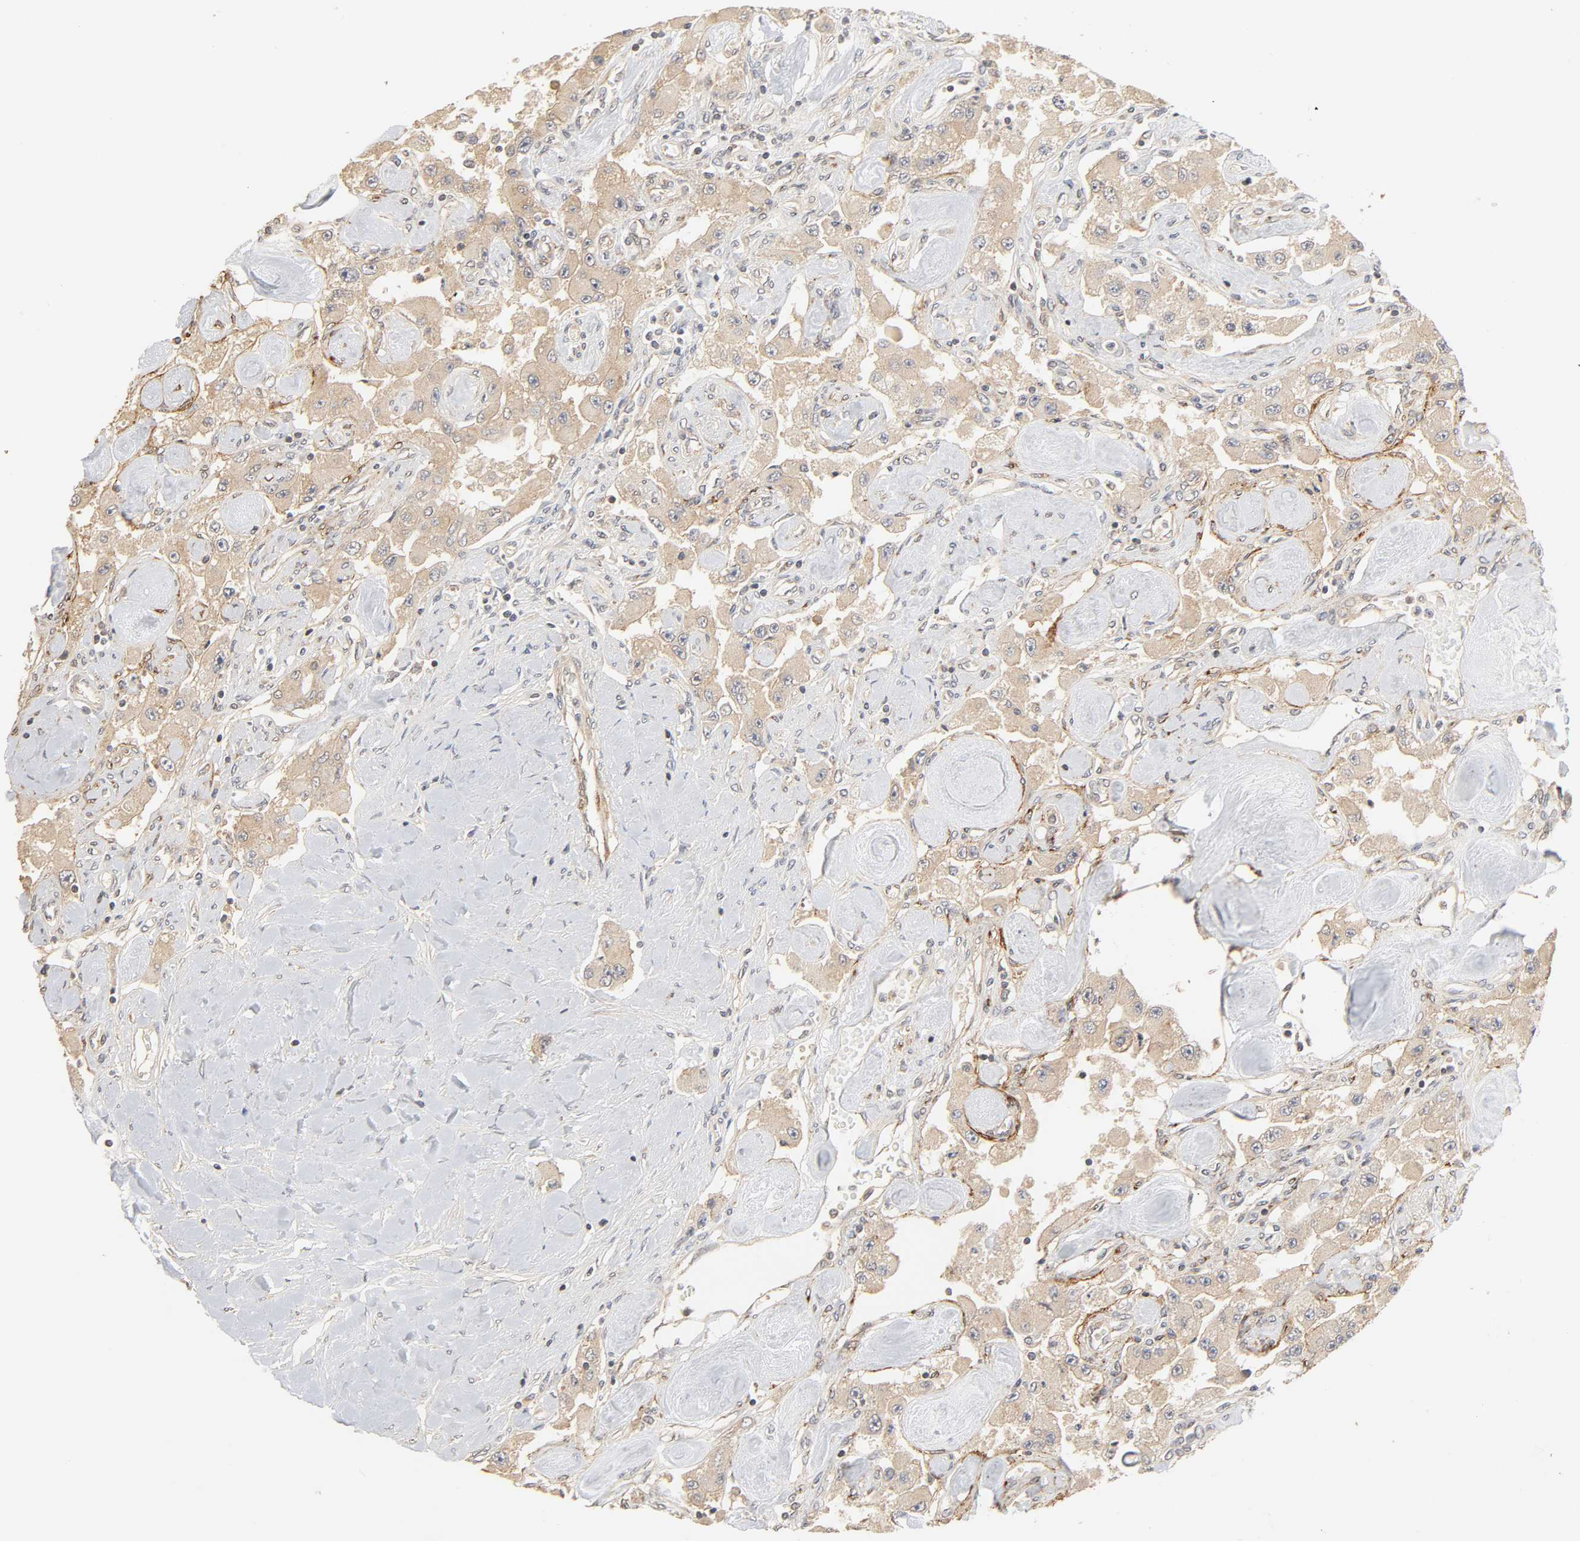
{"staining": {"intensity": "moderate", "quantity": ">75%", "location": "cytoplasmic/membranous"}, "tissue": "carcinoid", "cell_type": "Tumor cells", "image_type": "cancer", "snomed": [{"axis": "morphology", "description": "Carcinoid, malignant, NOS"}, {"axis": "topography", "description": "Pancreas"}], "caption": "Protein staining of malignant carcinoid tissue exhibits moderate cytoplasmic/membranous expression in approximately >75% of tumor cells. The staining was performed using DAB (3,3'-diaminobenzidine) to visualize the protein expression in brown, while the nuclei were stained in blue with hematoxylin (Magnification: 20x).", "gene": "NEMF", "patient": {"sex": "male", "age": 41}}